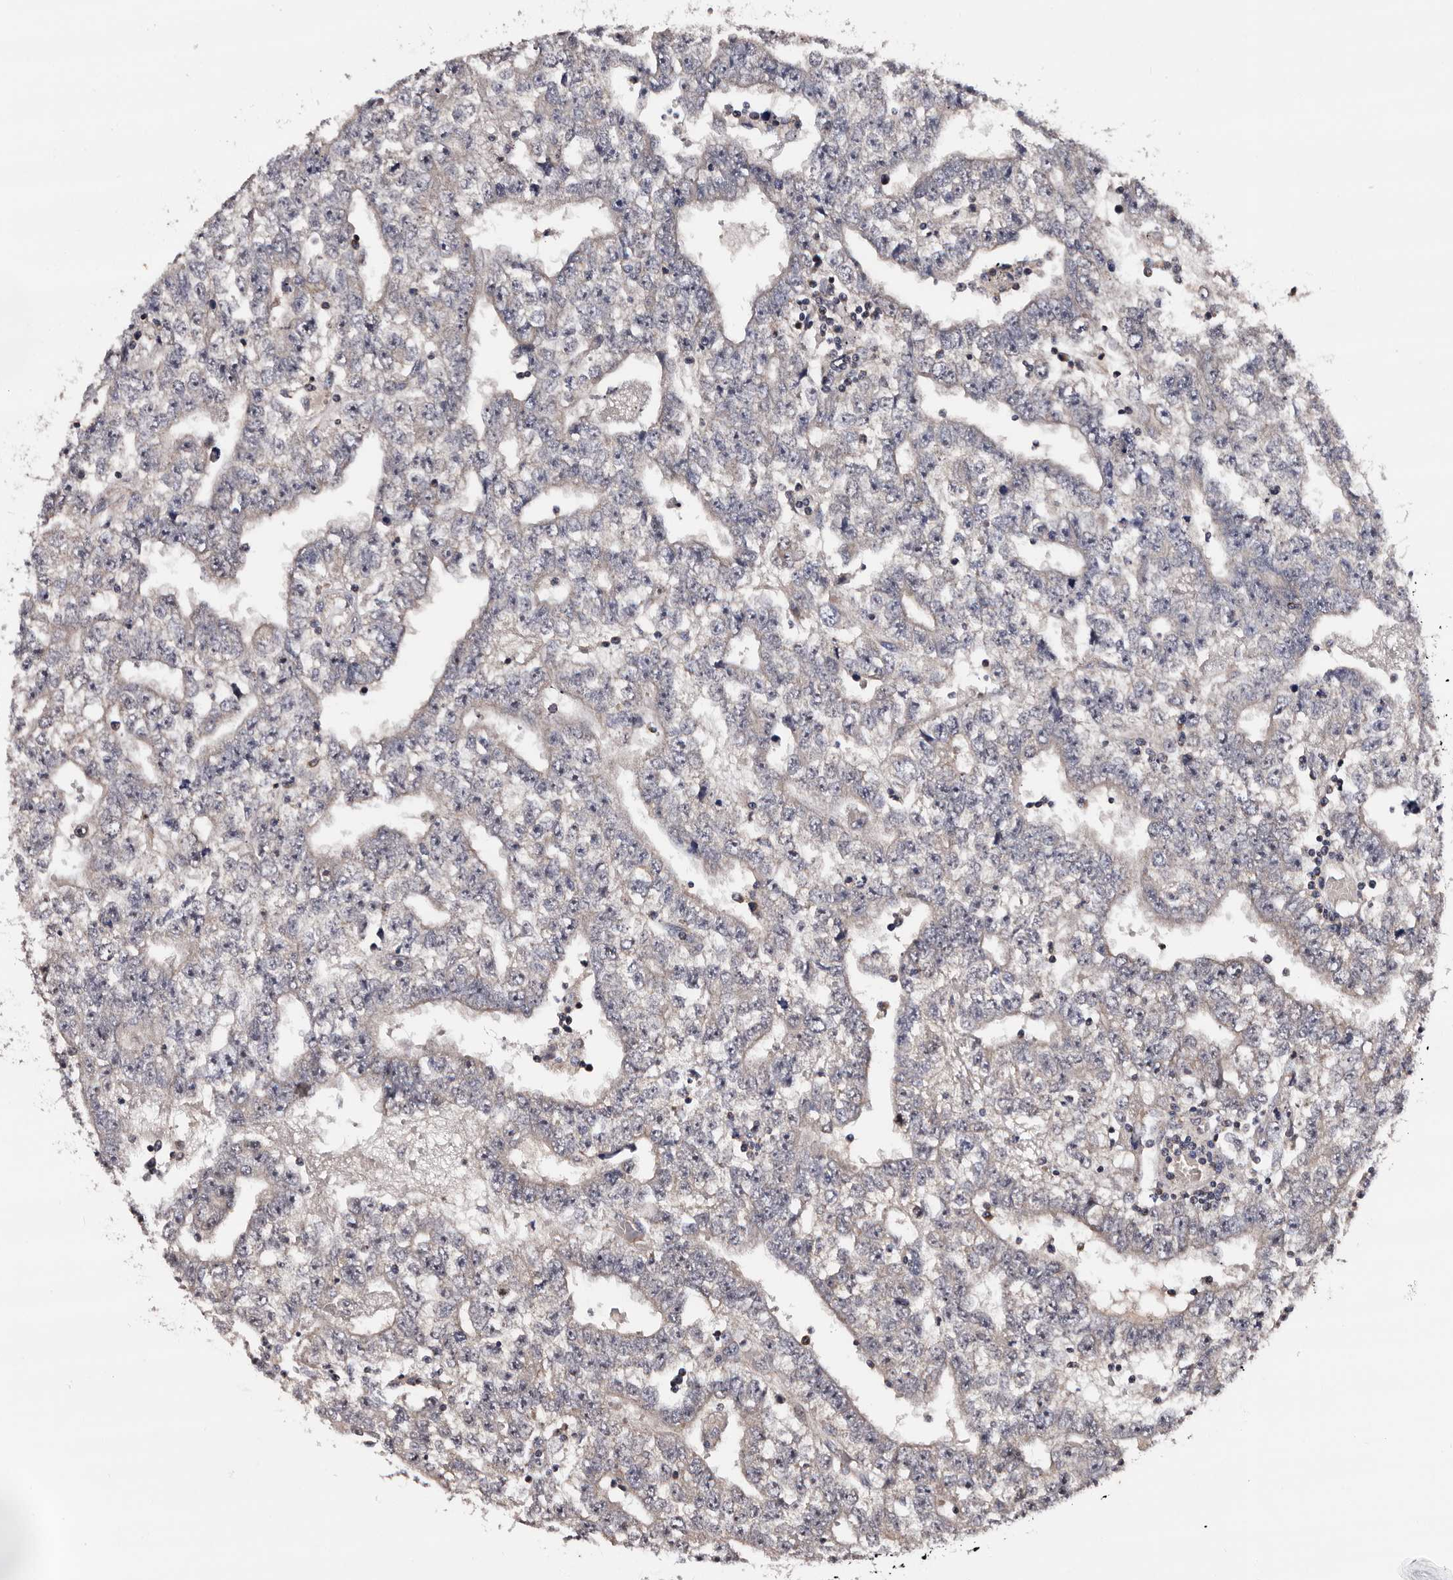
{"staining": {"intensity": "negative", "quantity": "none", "location": "none"}, "tissue": "testis cancer", "cell_type": "Tumor cells", "image_type": "cancer", "snomed": [{"axis": "morphology", "description": "Carcinoma, Embryonal, NOS"}, {"axis": "topography", "description": "Testis"}], "caption": "This is an immunohistochemistry (IHC) image of human testis cancer (embryonal carcinoma). There is no expression in tumor cells.", "gene": "TAF4B", "patient": {"sex": "male", "age": 25}}